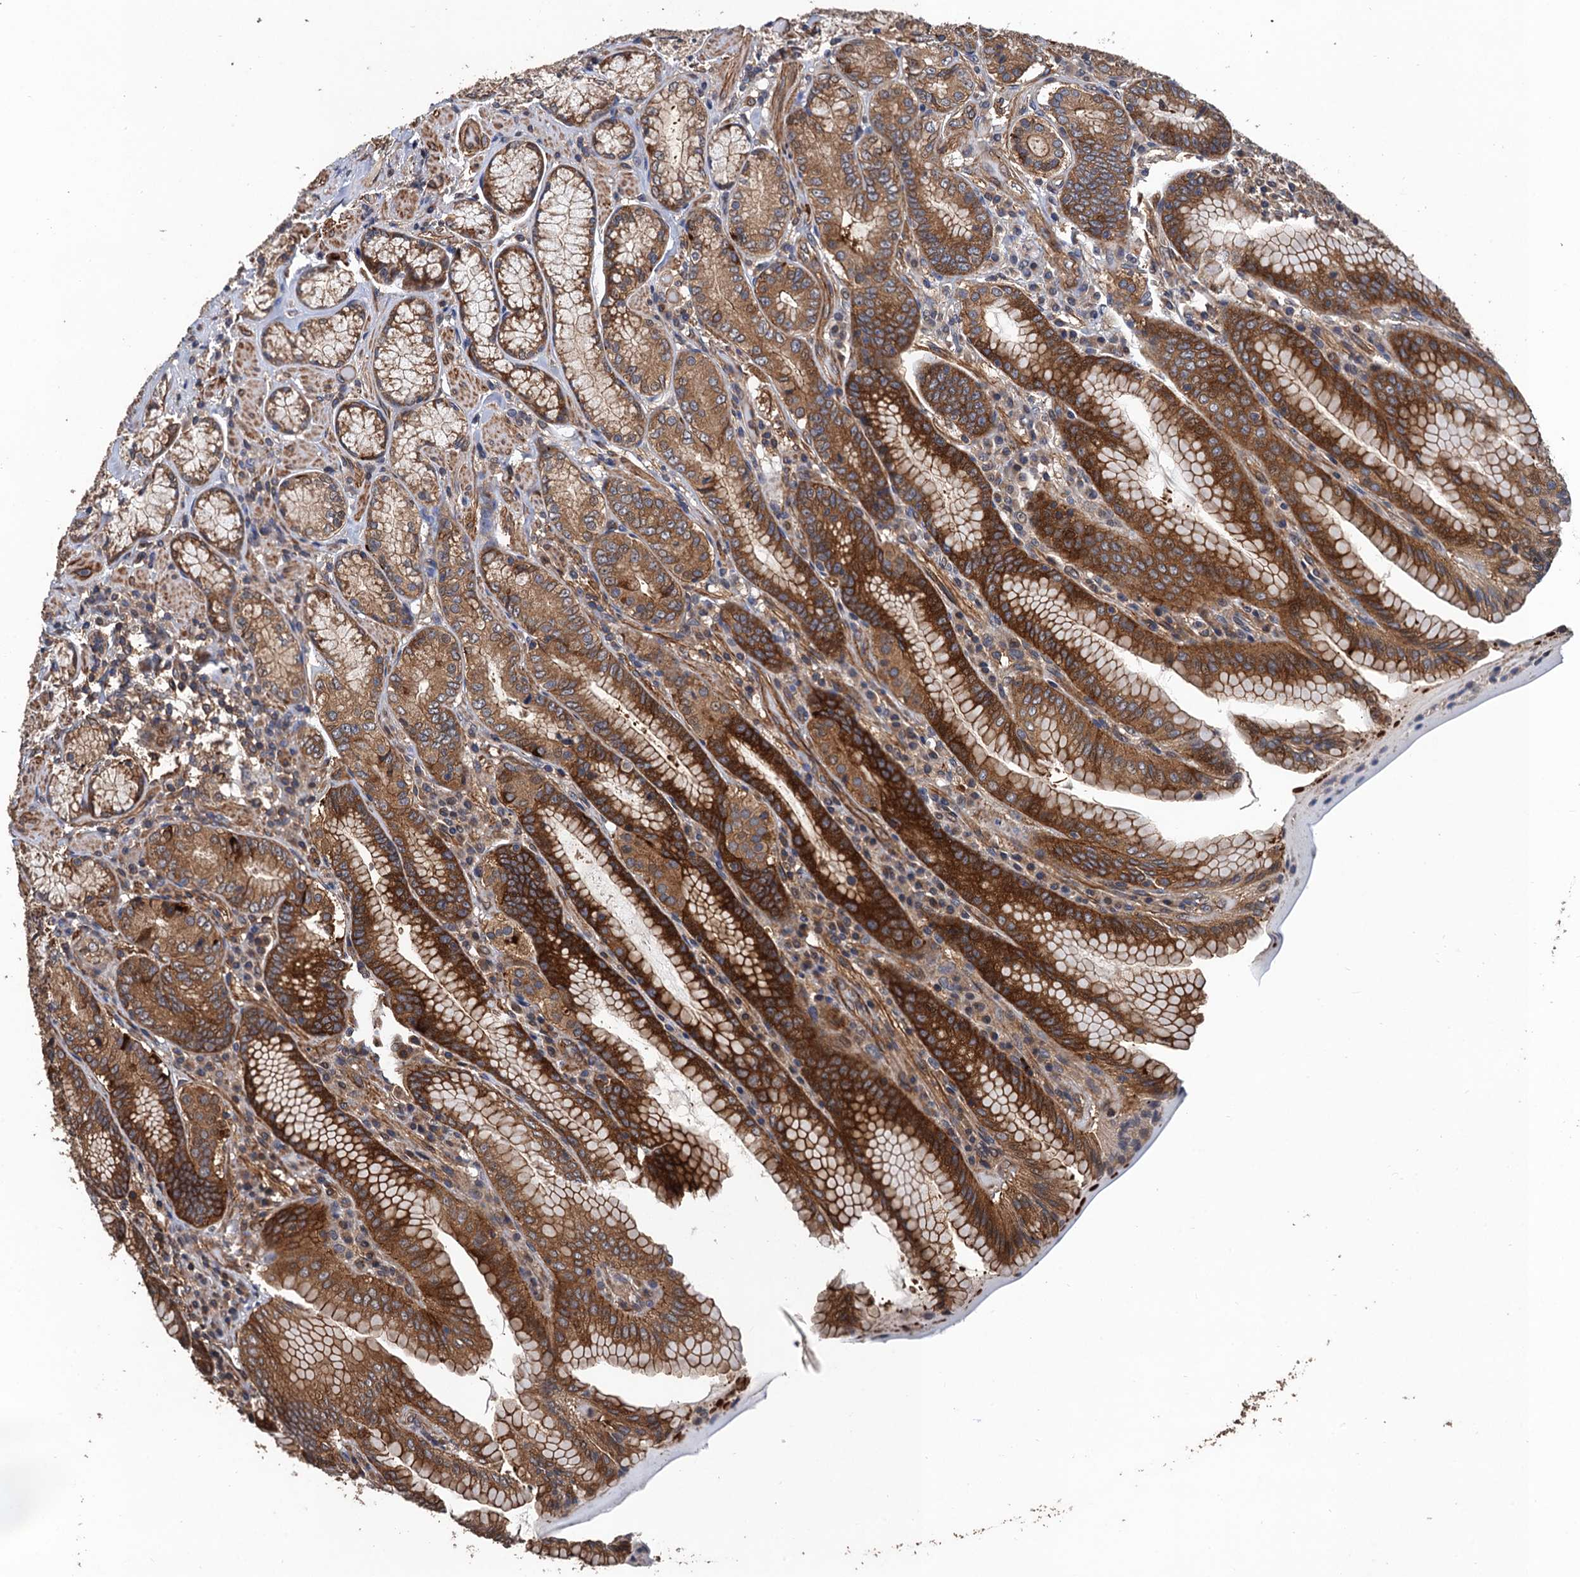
{"staining": {"intensity": "strong", "quantity": ">75%", "location": "cytoplasmic/membranous"}, "tissue": "stomach", "cell_type": "Glandular cells", "image_type": "normal", "snomed": [{"axis": "morphology", "description": "Normal tissue, NOS"}, {"axis": "topography", "description": "Stomach, upper"}, {"axis": "topography", "description": "Stomach, lower"}], "caption": "Approximately >75% of glandular cells in benign human stomach display strong cytoplasmic/membranous protein positivity as visualized by brown immunohistochemical staining.", "gene": "PPP4R1", "patient": {"sex": "female", "age": 76}}